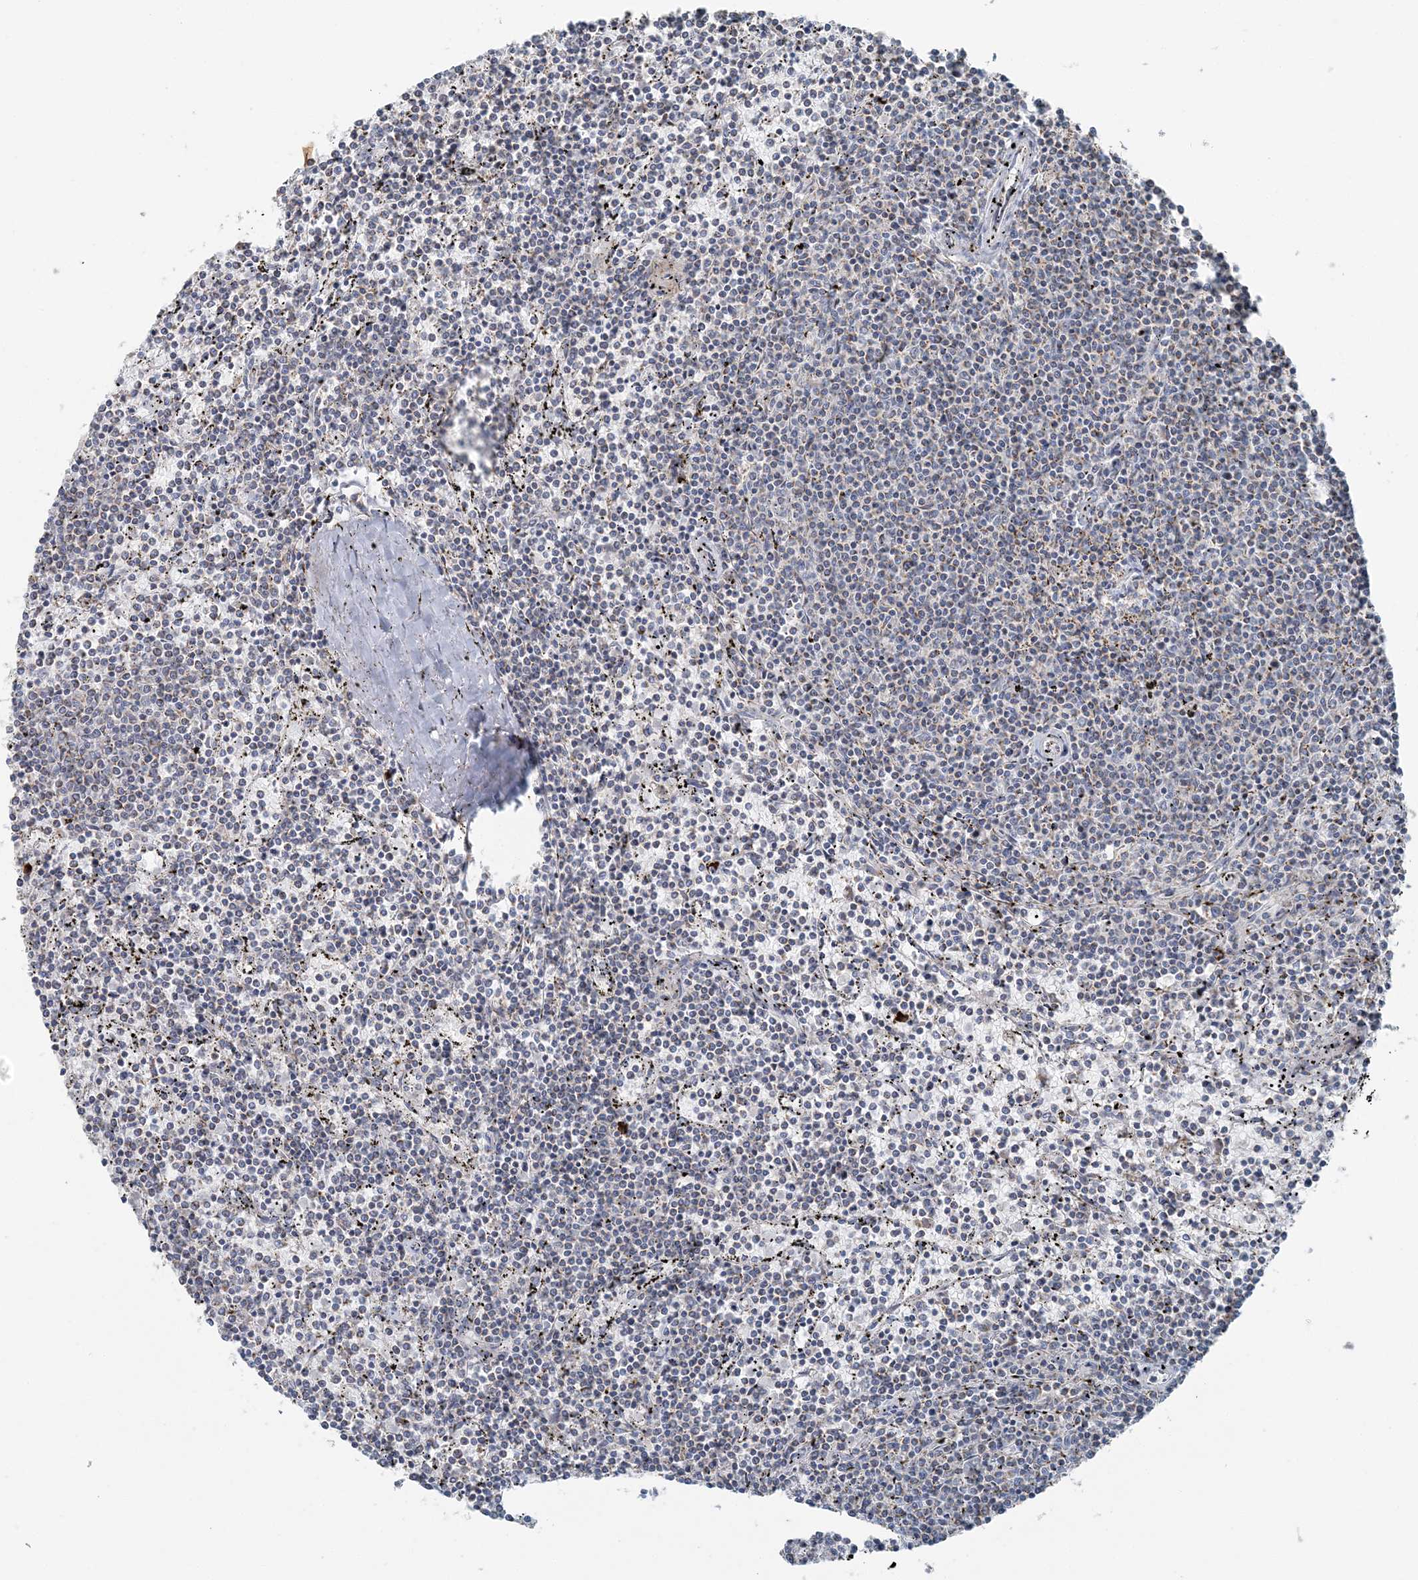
{"staining": {"intensity": "negative", "quantity": "none", "location": "none"}, "tissue": "lymphoma", "cell_type": "Tumor cells", "image_type": "cancer", "snomed": [{"axis": "morphology", "description": "Malignant lymphoma, non-Hodgkin's type, Low grade"}, {"axis": "topography", "description": "Spleen"}], "caption": "Immunohistochemistry (IHC) of human low-grade malignant lymphoma, non-Hodgkin's type demonstrates no positivity in tumor cells. (IHC, brightfield microscopy, high magnification).", "gene": "SLC22A16", "patient": {"sex": "female", "age": 50}}